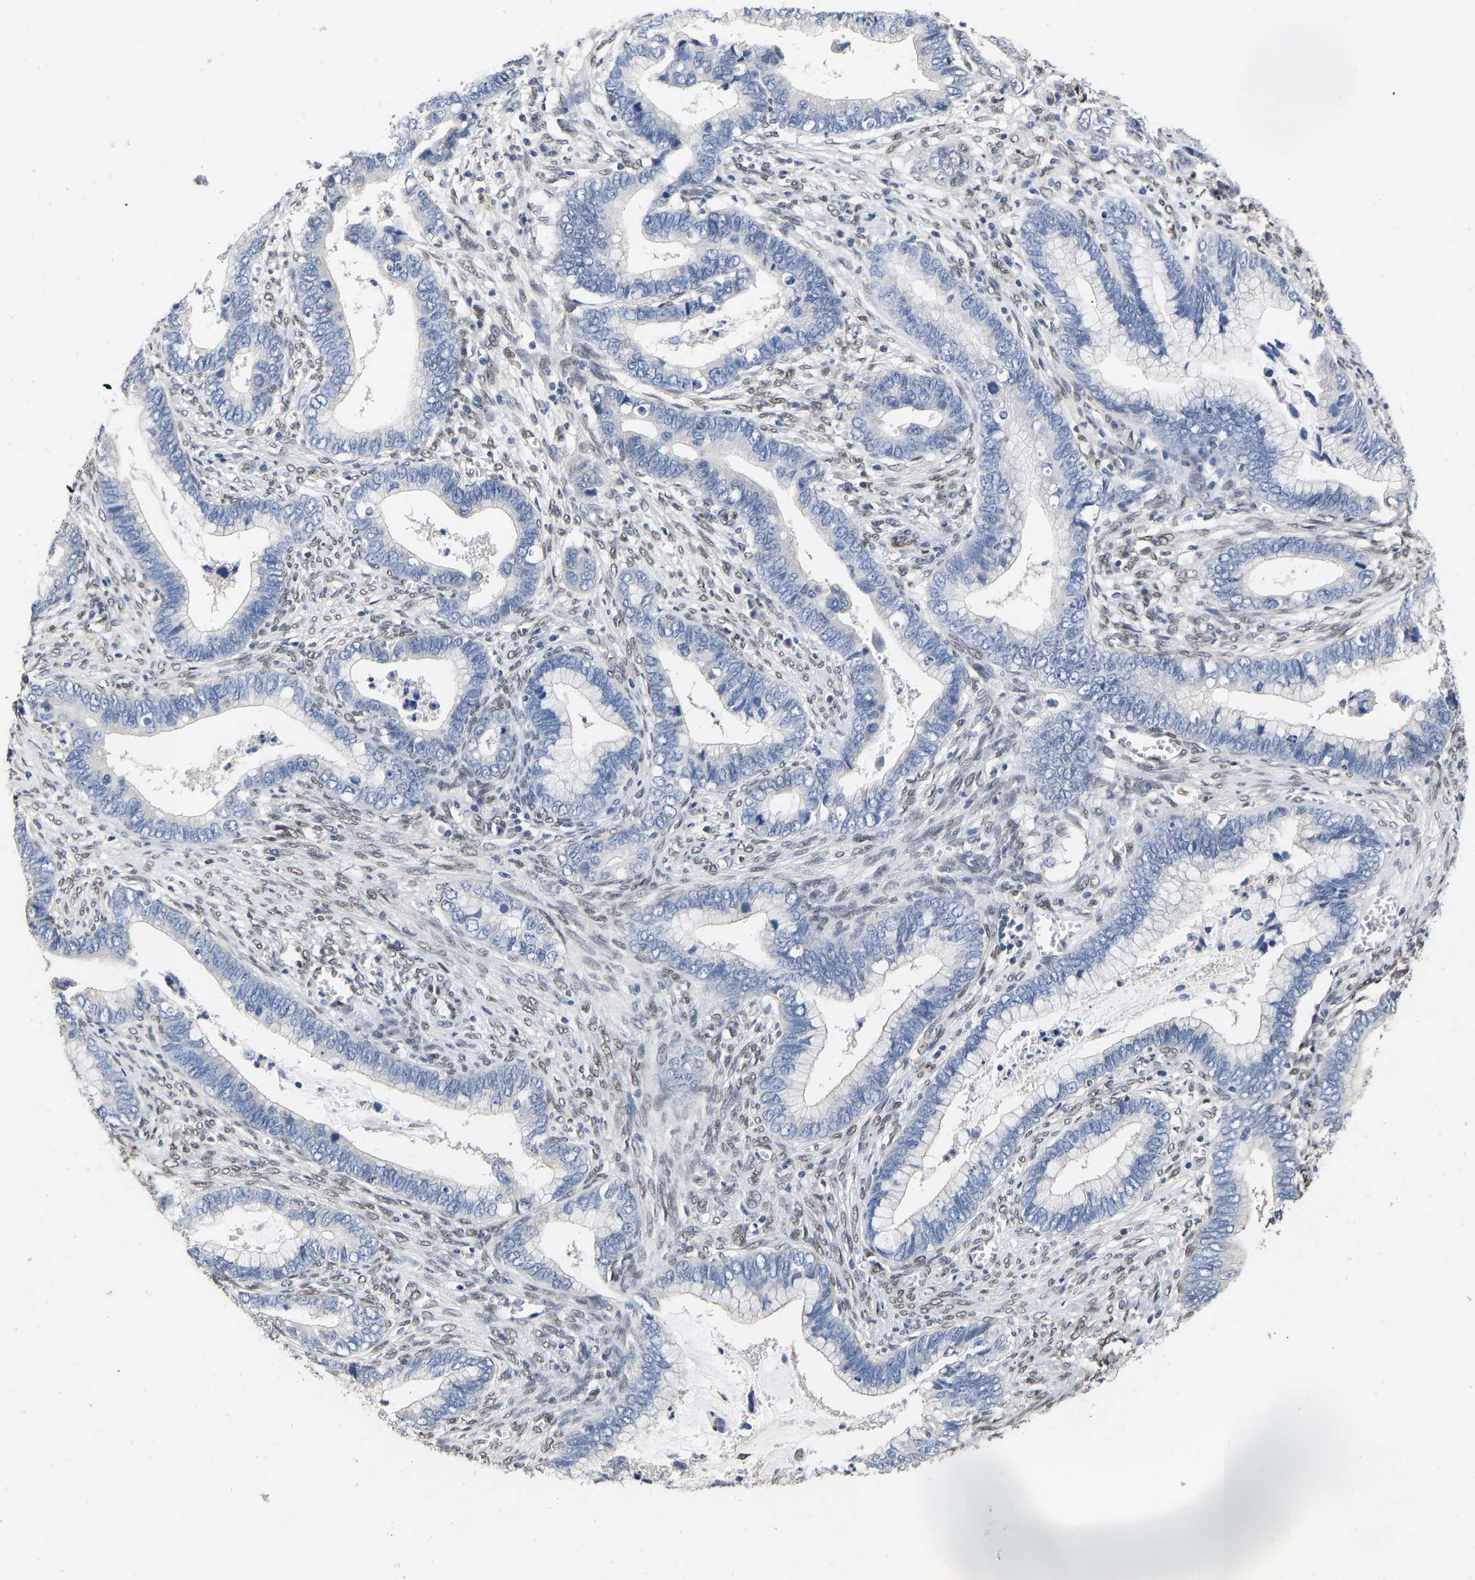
{"staining": {"intensity": "negative", "quantity": "none", "location": "none"}, "tissue": "cervical cancer", "cell_type": "Tumor cells", "image_type": "cancer", "snomed": [{"axis": "morphology", "description": "Adenocarcinoma, NOS"}, {"axis": "topography", "description": "Cervix"}], "caption": "Cervical cancer (adenocarcinoma) was stained to show a protein in brown. There is no significant positivity in tumor cells.", "gene": "QKI", "patient": {"sex": "female", "age": 44}}